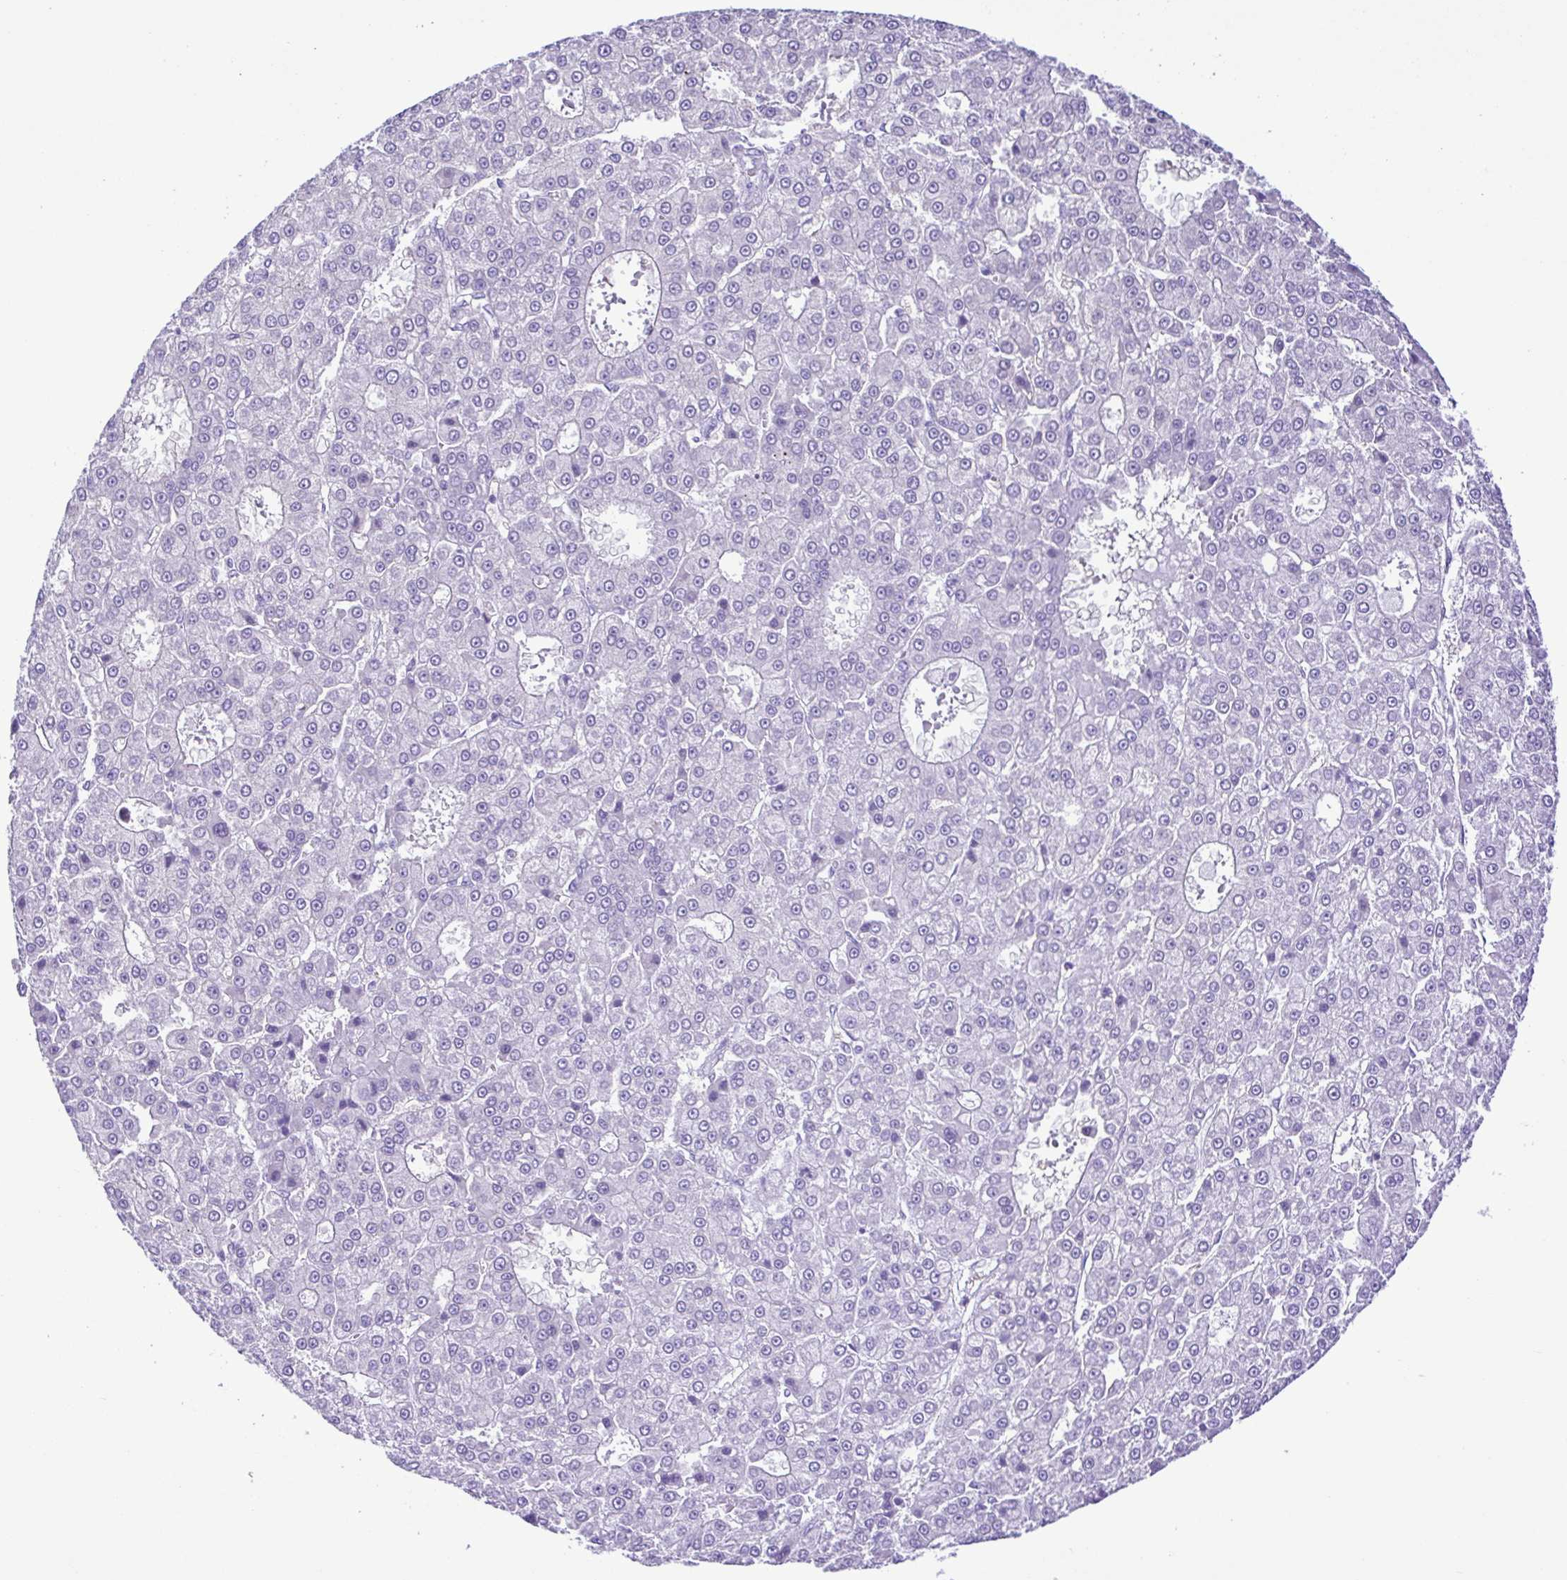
{"staining": {"intensity": "negative", "quantity": "none", "location": "none"}, "tissue": "liver cancer", "cell_type": "Tumor cells", "image_type": "cancer", "snomed": [{"axis": "morphology", "description": "Carcinoma, Hepatocellular, NOS"}, {"axis": "topography", "description": "Liver"}], "caption": "Immunohistochemical staining of human hepatocellular carcinoma (liver) displays no significant staining in tumor cells.", "gene": "SYT1", "patient": {"sex": "male", "age": 70}}